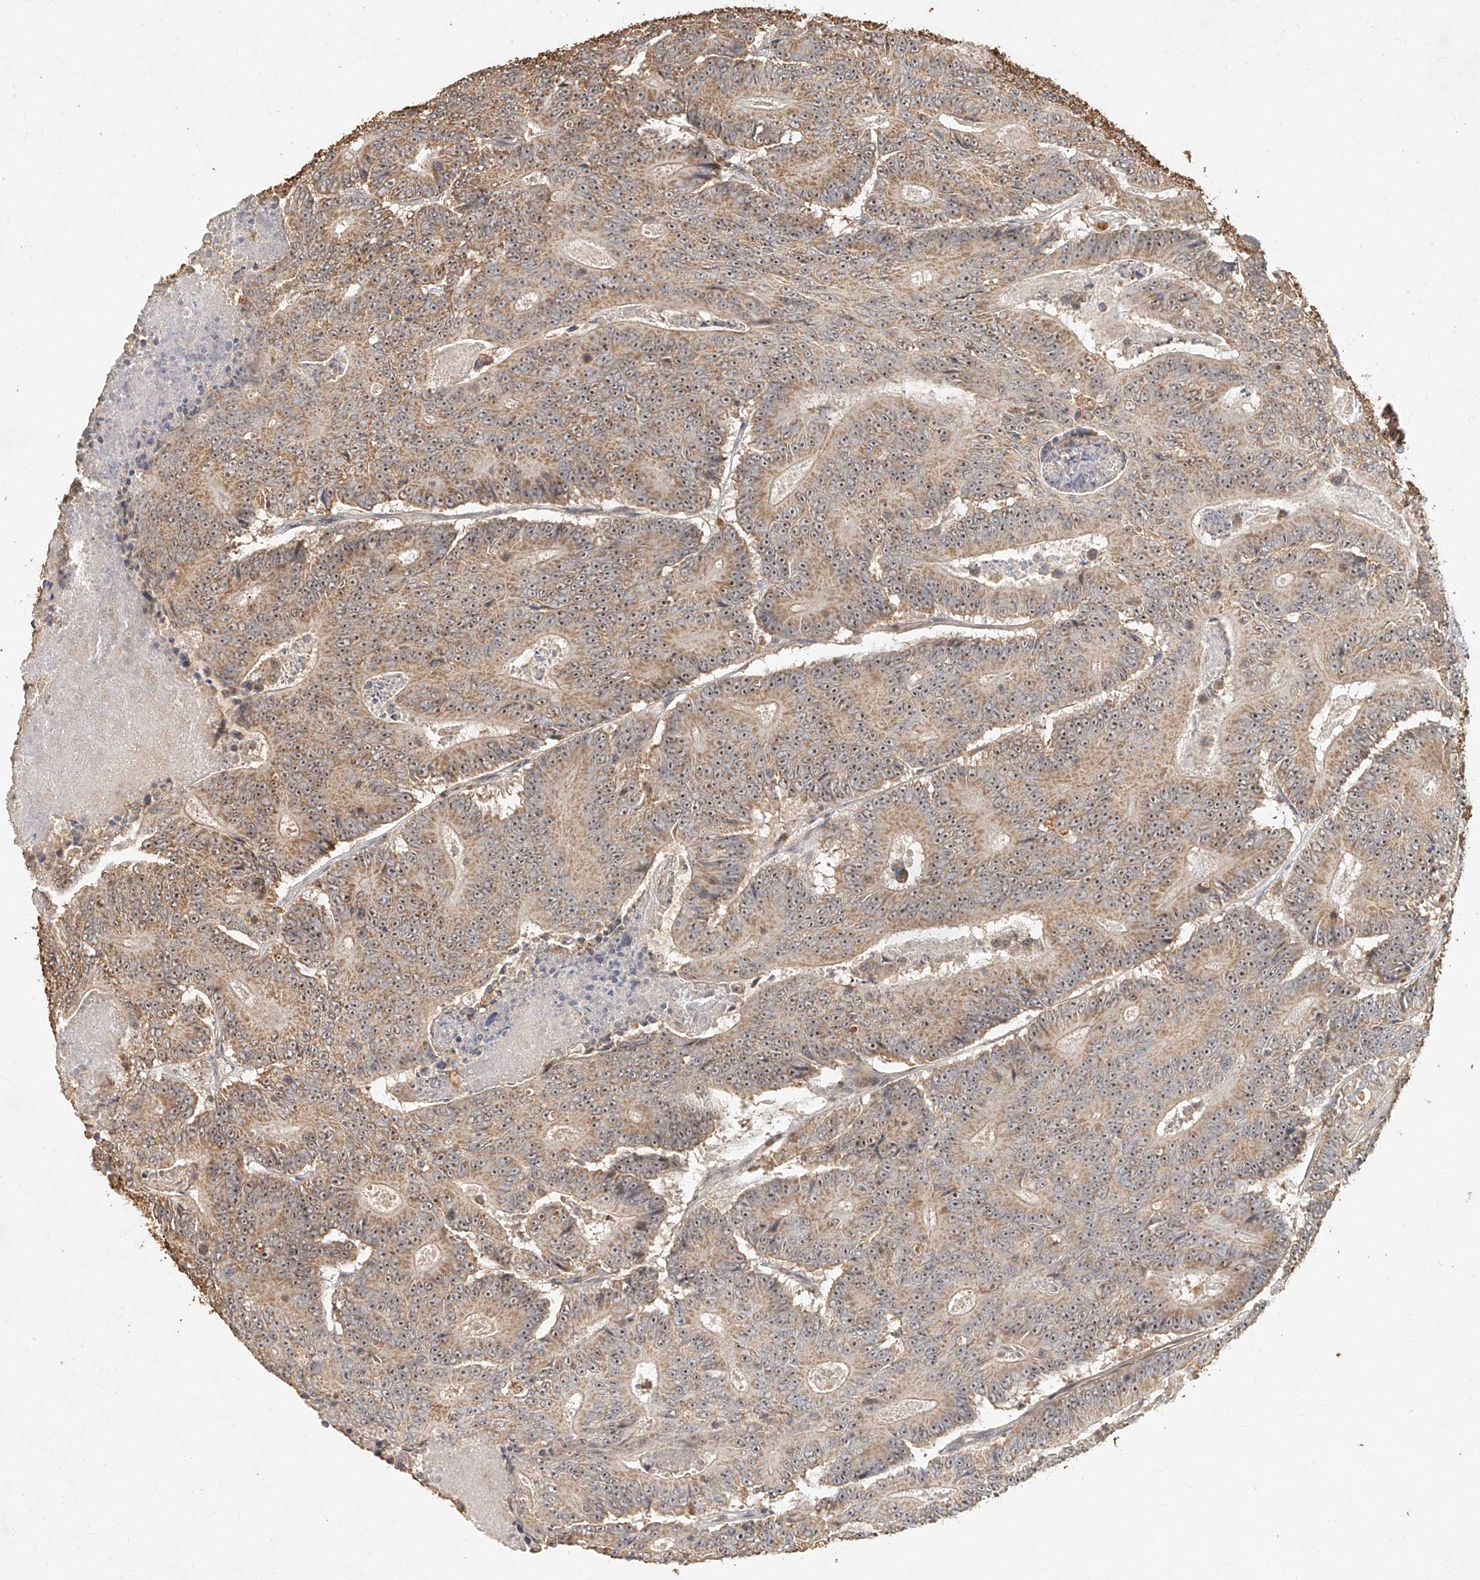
{"staining": {"intensity": "moderate", "quantity": ">75%", "location": "cytoplasmic/membranous,nuclear"}, "tissue": "colorectal cancer", "cell_type": "Tumor cells", "image_type": "cancer", "snomed": [{"axis": "morphology", "description": "Adenocarcinoma, NOS"}, {"axis": "topography", "description": "Colon"}], "caption": "A medium amount of moderate cytoplasmic/membranous and nuclear expression is appreciated in about >75% of tumor cells in adenocarcinoma (colorectal) tissue. (IHC, brightfield microscopy, high magnification).", "gene": "CXorf58", "patient": {"sex": "male", "age": 83}}